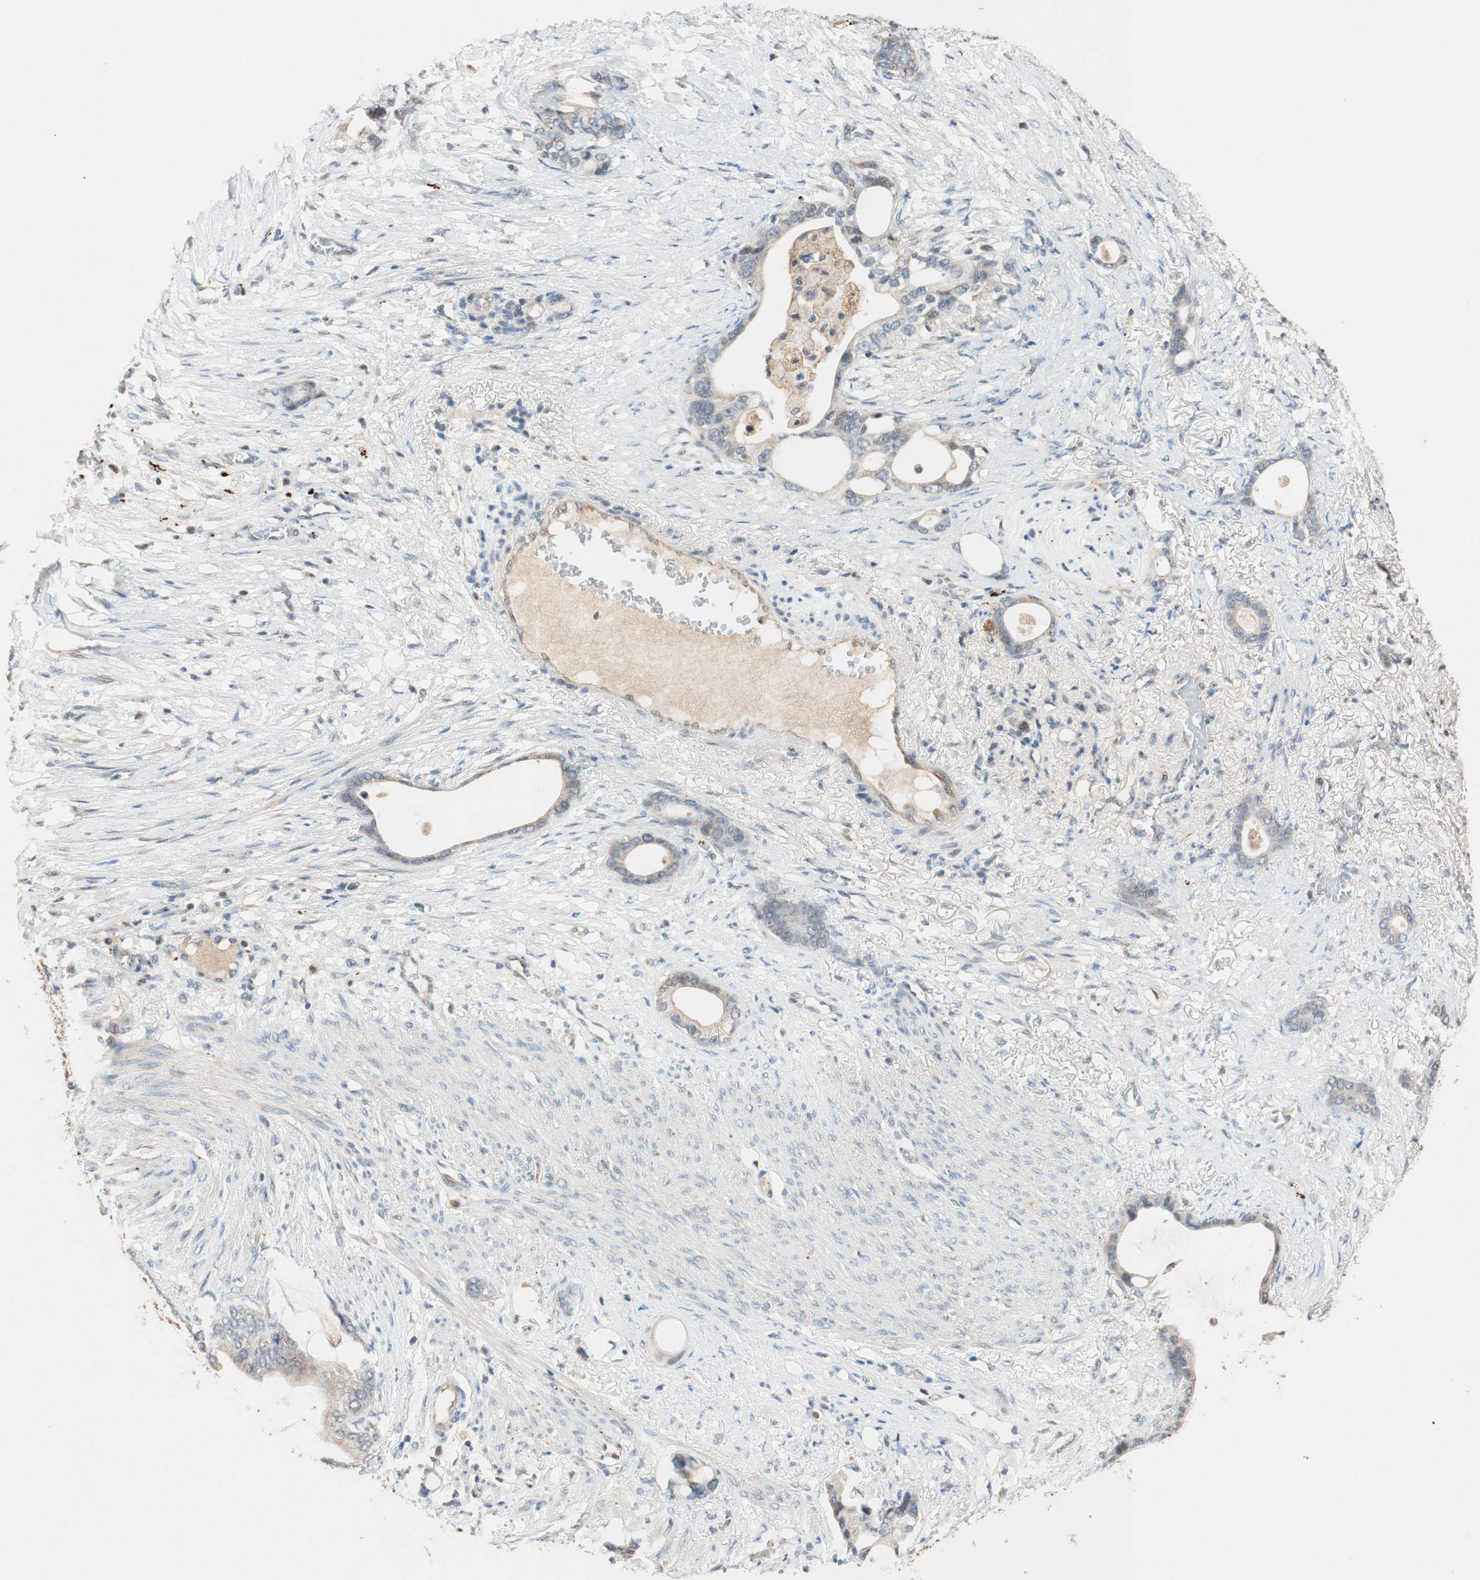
{"staining": {"intensity": "weak", "quantity": ">75%", "location": "cytoplasmic/membranous"}, "tissue": "stomach cancer", "cell_type": "Tumor cells", "image_type": "cancer", "snomed": [{"axis": "morphology", "description": "Adenocarcinoma, NOS"}, {"axis": "topography", "description": "Stomach"}], "caption": "Protein analysis of stomach cancer (adenocarcinoma) tissue reveals weak cytoplasmic/membranous positivity in about >75% of tumor cells.", "gene": "GLB1", "patient": {"sex": "female", "age": 75}}